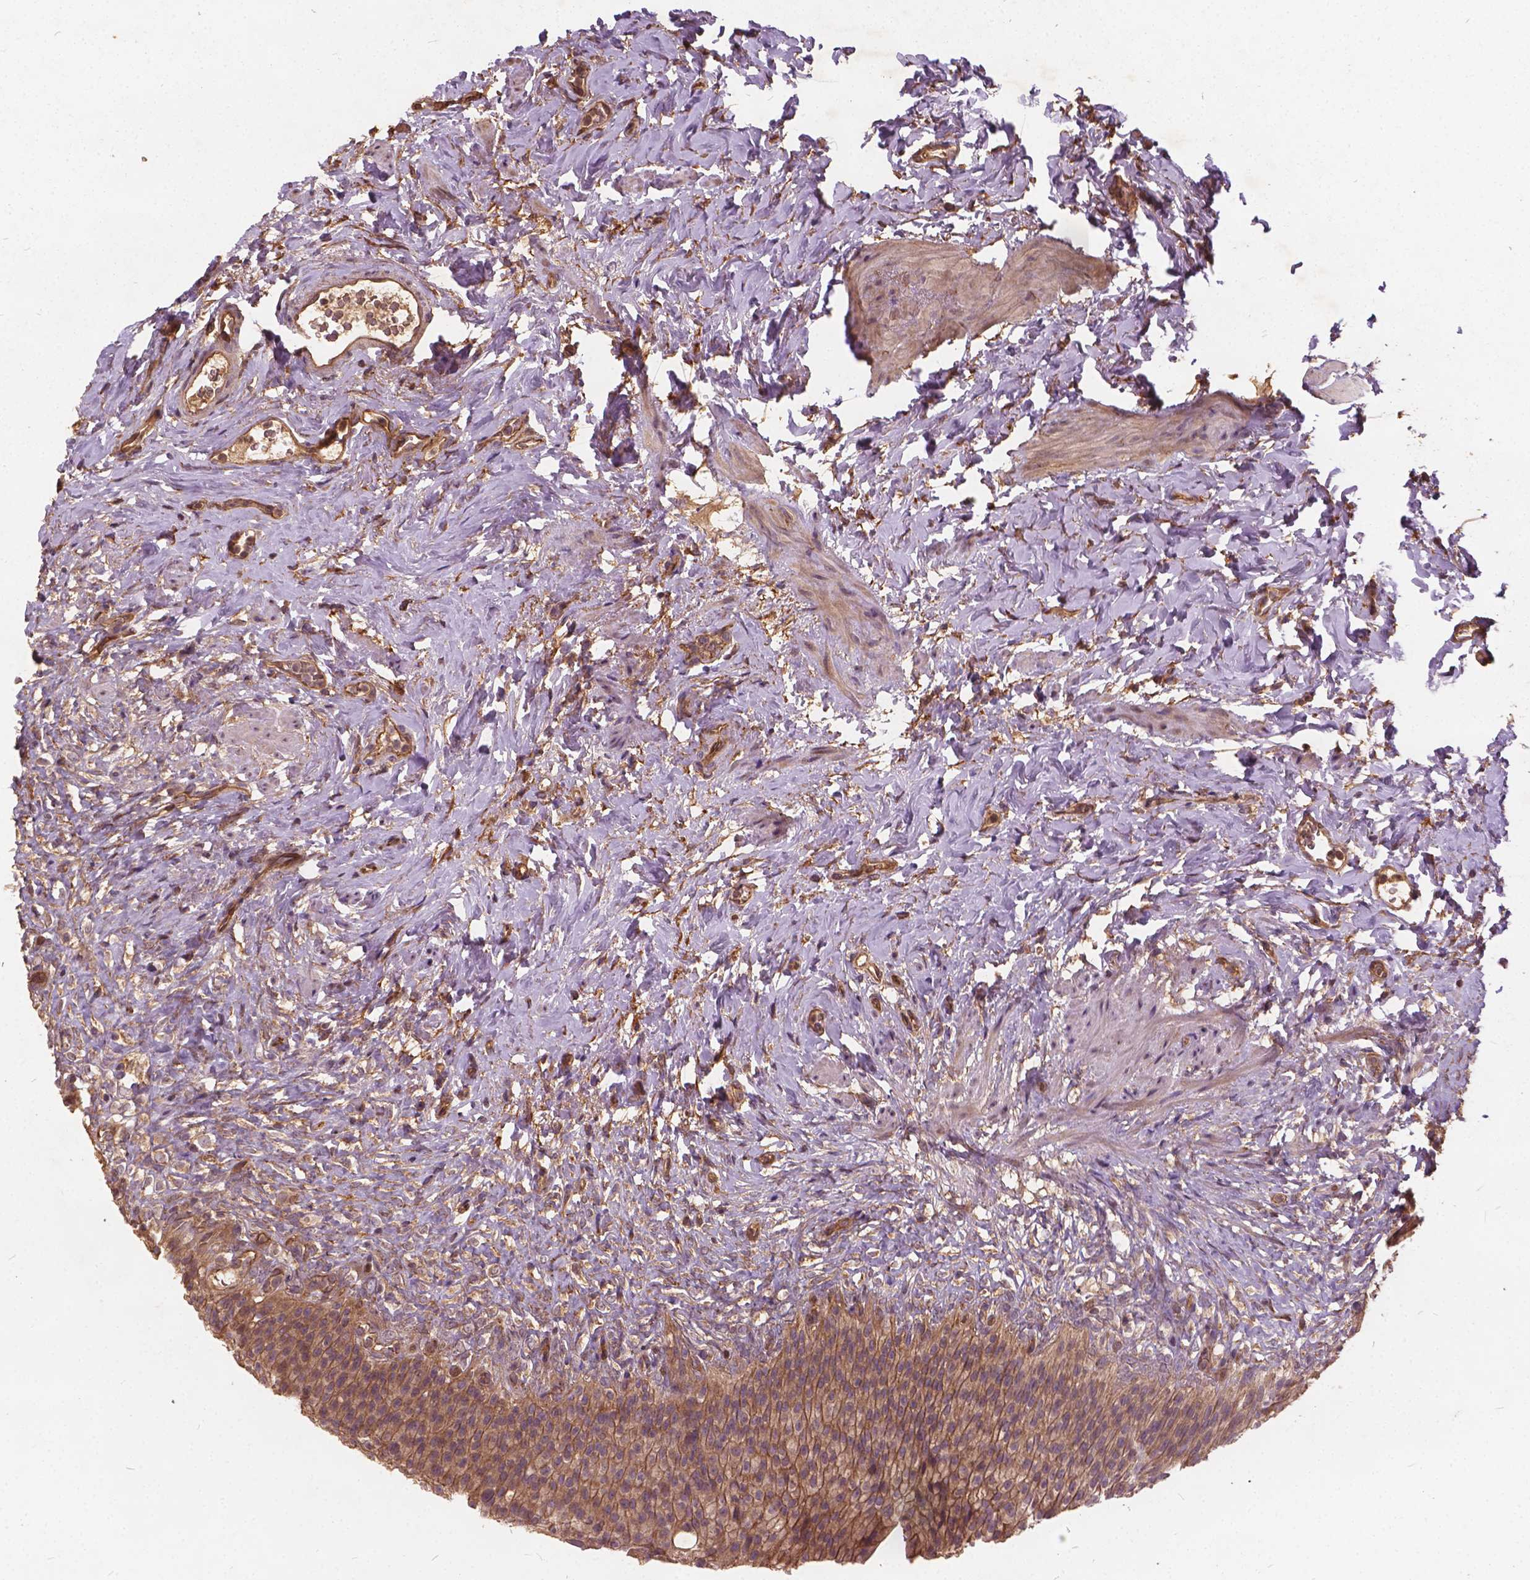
{"staining": {"intensity": "moderate", "quantity": ">75%", "location": "cytoplasmic/membranous"}, "tissue": "urinary bladder", "cell_type": "Urothelial cells", "image_type": "normal", "snomed": [{"axis": "morphology", "description": "Normal tissue, NOS"}, {"axis": "topography", "description": "Urinary bladder"}, {"axis": "topography", "description": "Prostate"}], "caption": "Immunohistochemistry histopathology image of benign human urinary bladder stained for a protein (brown), which shows medium levels of moderate cytoplasmic/membranous staining in approximately >75% of urothelial cells.", "gene": "UBXN2A", "patient": {"sex": "male", "age": 76}}